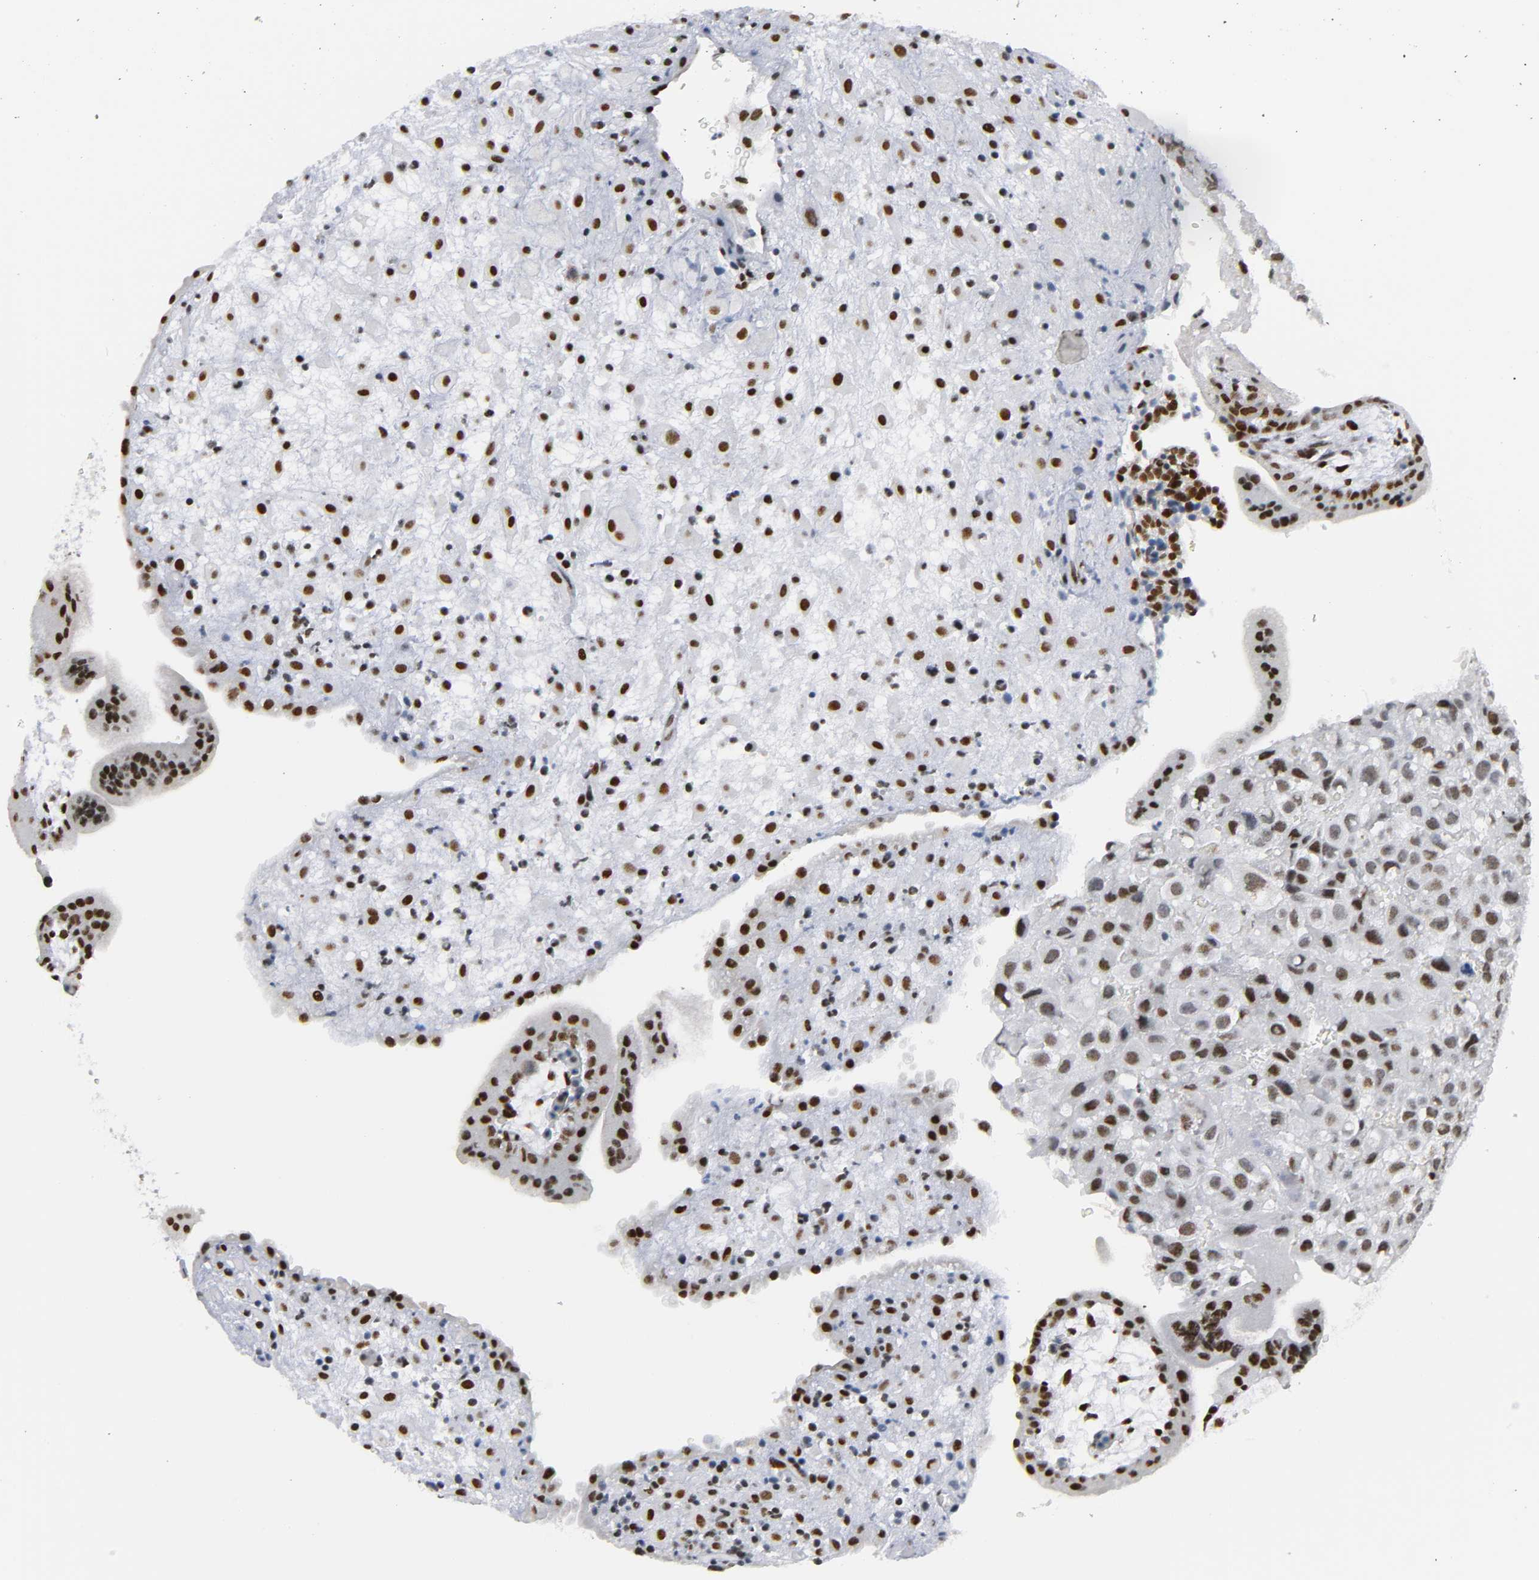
{"staining": {"intensity": "strong", "quantity": ">75%", "location": "nuclear"}, "tissue": "placenta", "cell_type": "Decidual cells", "image_type": "normal", "snomed": [{"axis": "morphology", "description": "Normal tissue, NOS"}, {"axis": "topography", "description": "Placenta"}], "caption": "The micrograph reveals immunohistochemical staining of unremarkable placenta. There is strong nuclear positivity is identified in approximately >75% of decidual cells.", "gene": "CREBBP", "patient": {"sex": "female", "age": 35}}